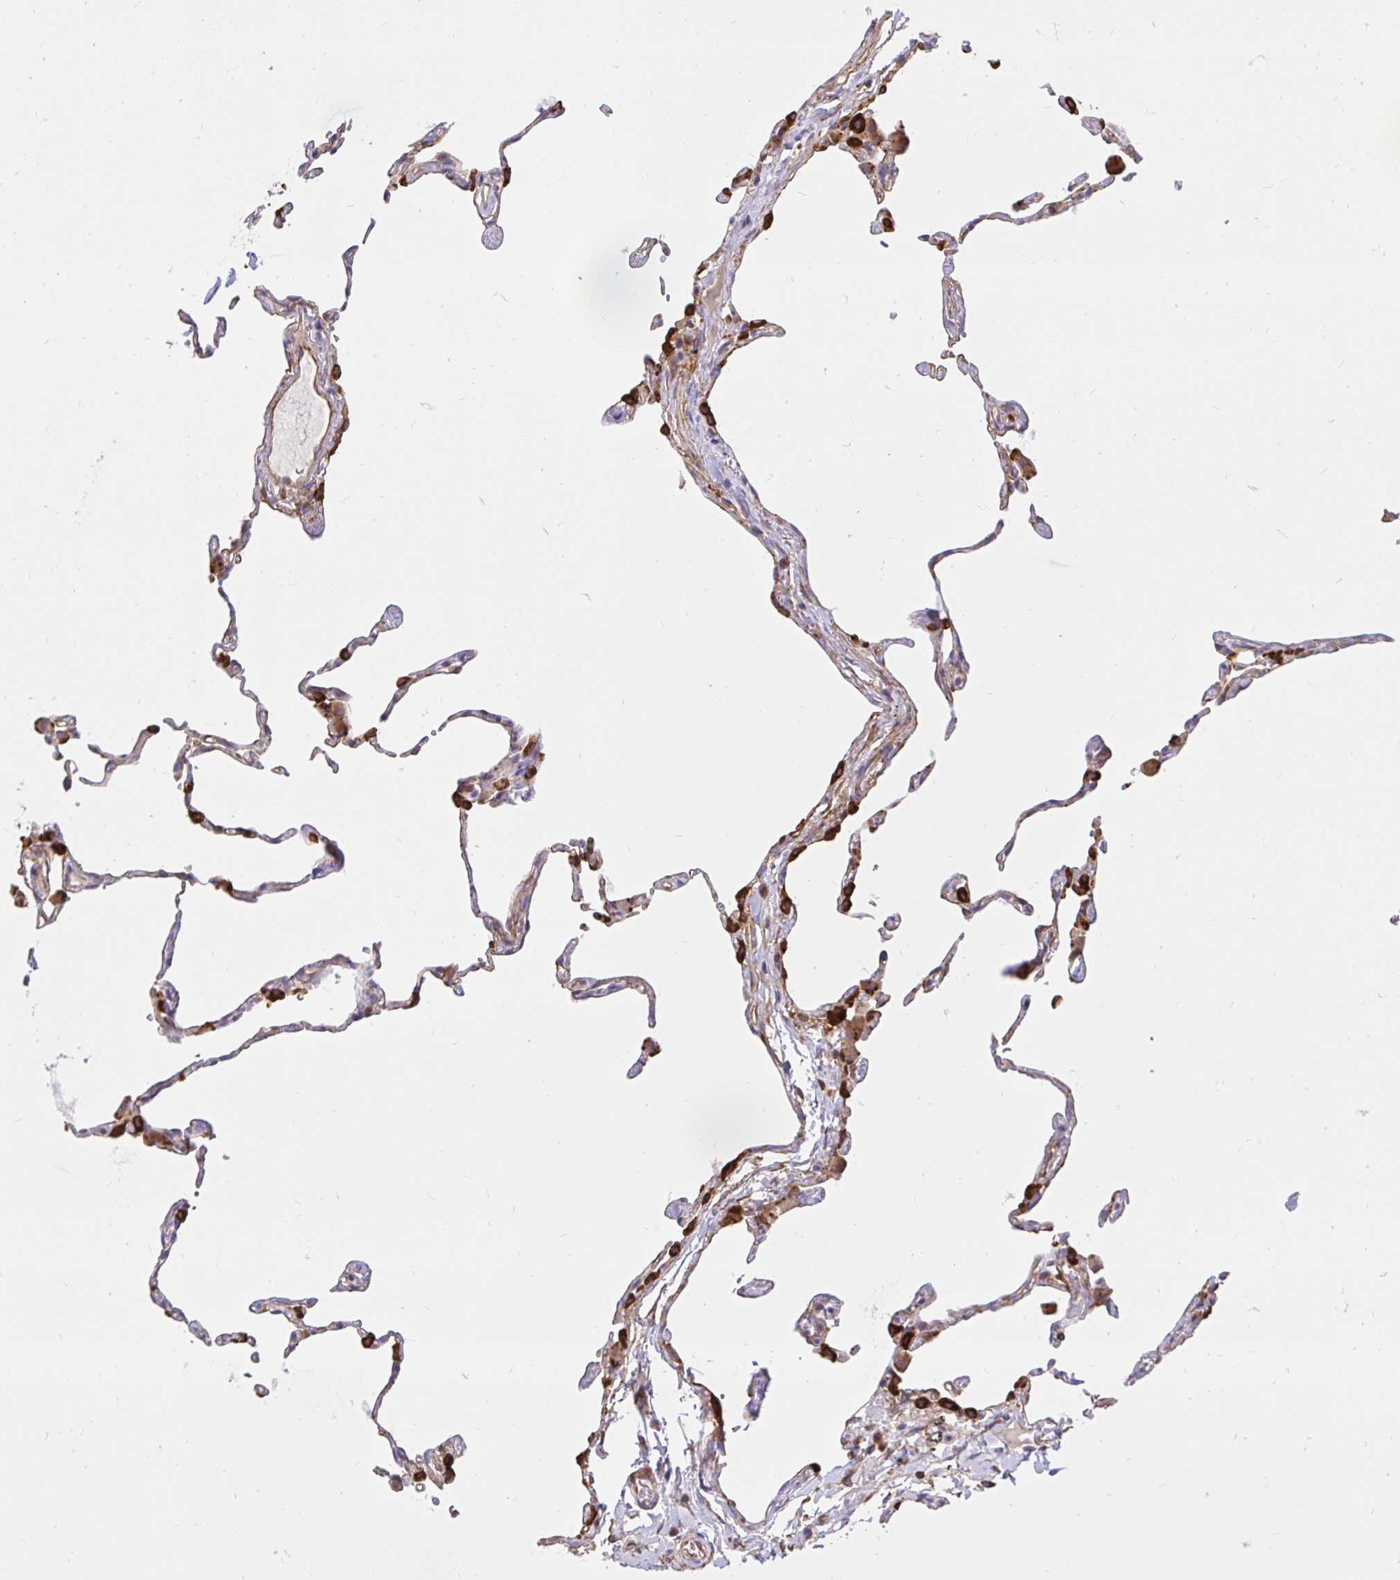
{"staining": {"intensity": "strong", "quantity": "25%-75%", "location": "cytoplasmic/membranous"}, "tissue": "lung", "cell_type": "Alveolar cells", "image_type": "normal", "snomed": [{"axis": "morphology", "description": "Normal tissue, NOS"}, {"axis": "topography", "description": "Lung"}], "caption": "High-magnification brightfield microscopy of normal lung stained with DAB (brown) and counterstained with hematoxylin (blue). alveolar cells exhibit strong cytoplasmic/membranous positivity is seen in approximately25%-75% of cells.", "gene": "ABCB10", "patient": {"sex": "female", "age": 57}}